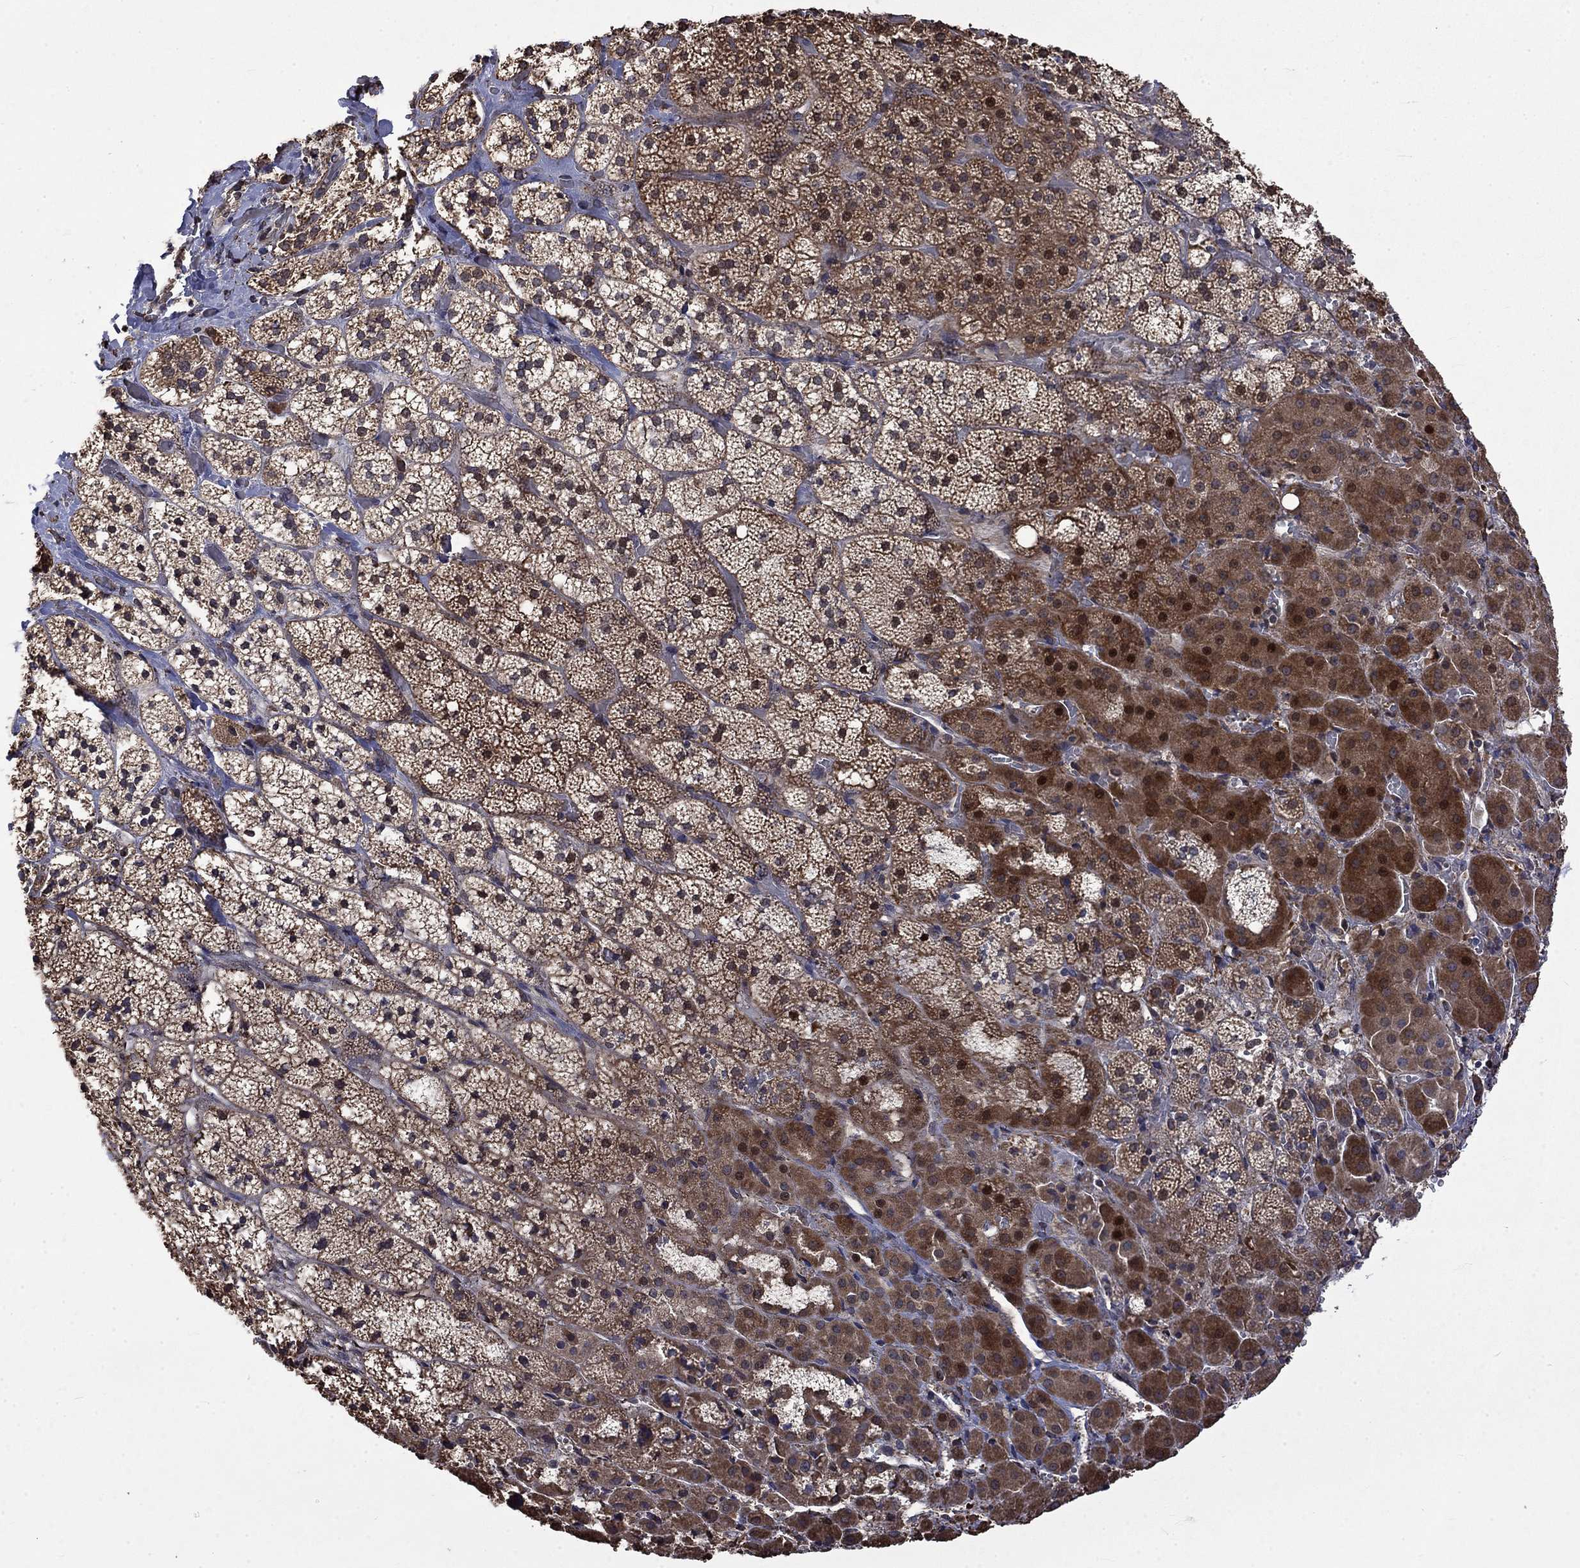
{"staining": {"intensity": "moderate", "quantity": "25%-75%", "location": "cytoplasmic/membranous,nuclear"}, "tissue": "adrenal gland", "cell_type": "Glandular cells", "image_type": "normal", "snomed": [{"axis": "morphology", "description": "Normal tissue, NOS"}, {"axis": "topography", "description": "Adrenal gland"}], "caption": "Glandular cells exhibit moderate cytoplasmic/membranous,nuclear positivity in about 25%-75% of cells in normal adrenal gland.", "gene": "ESRRA", "patient": {"sex": "male", "age": 53}}